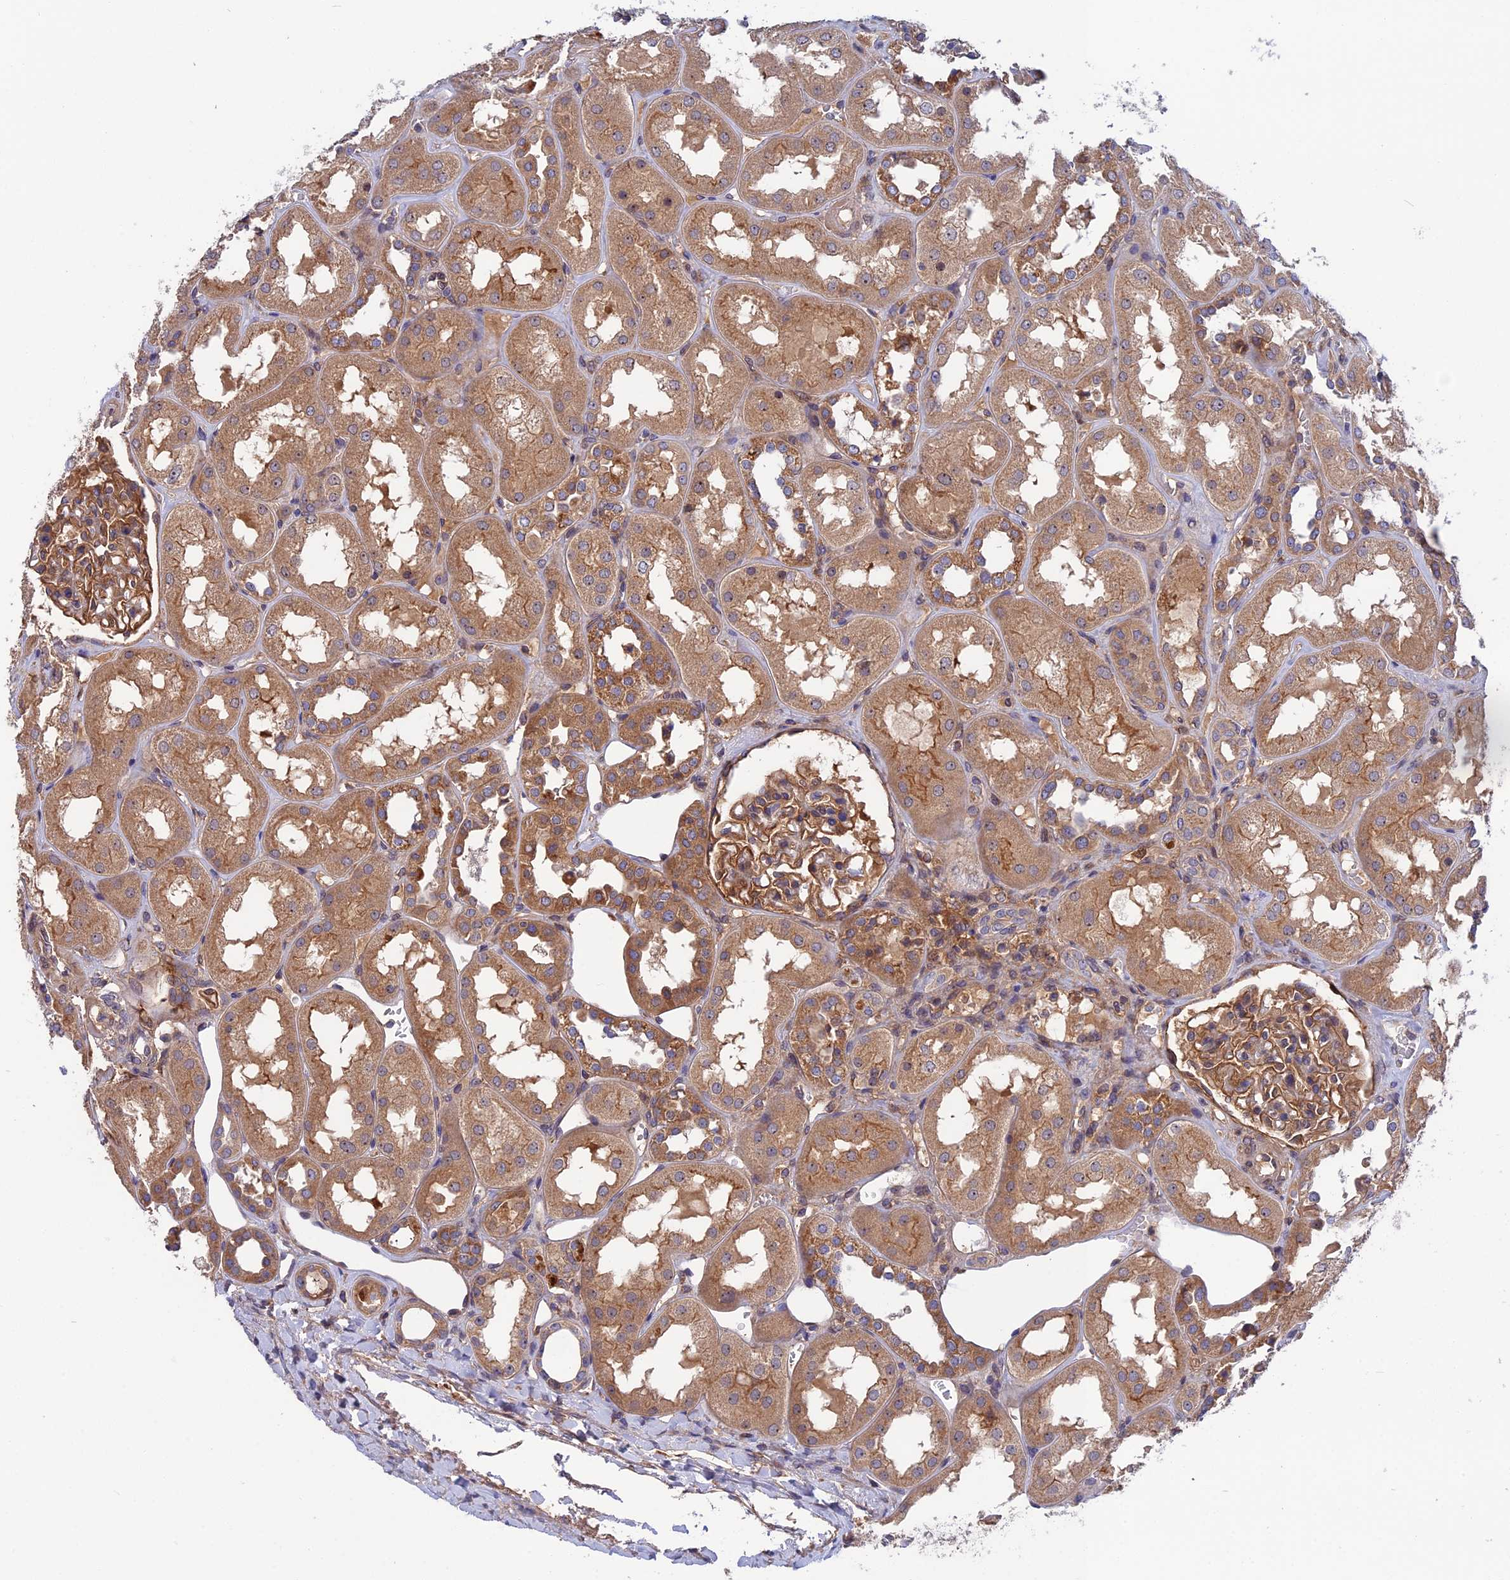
{"staining": {"intensity": "moderate", "quantity": ">75%", "location": "cytoplasmic/membranous"}, "tissue": "kidney", "cell_type": "Cells in glomeruli", "image_type": "normal", "snomed": [{"axis": "morphology", "description": "Normal tissue, NOS"}, {"axis": "topography", "description": "Kidney"}], "caption": "Benign kidney shows moderate cytoplasmic/membranous staining in approximately >75% of cells in glomeruli, visualized by immunohistochemistry. (DAB (3,3'-diaminobenzidine) IHC with brightfield microscopy, high magnification).", "gene": "CRACD", "patient": {"sex": "male", "age": 70}}